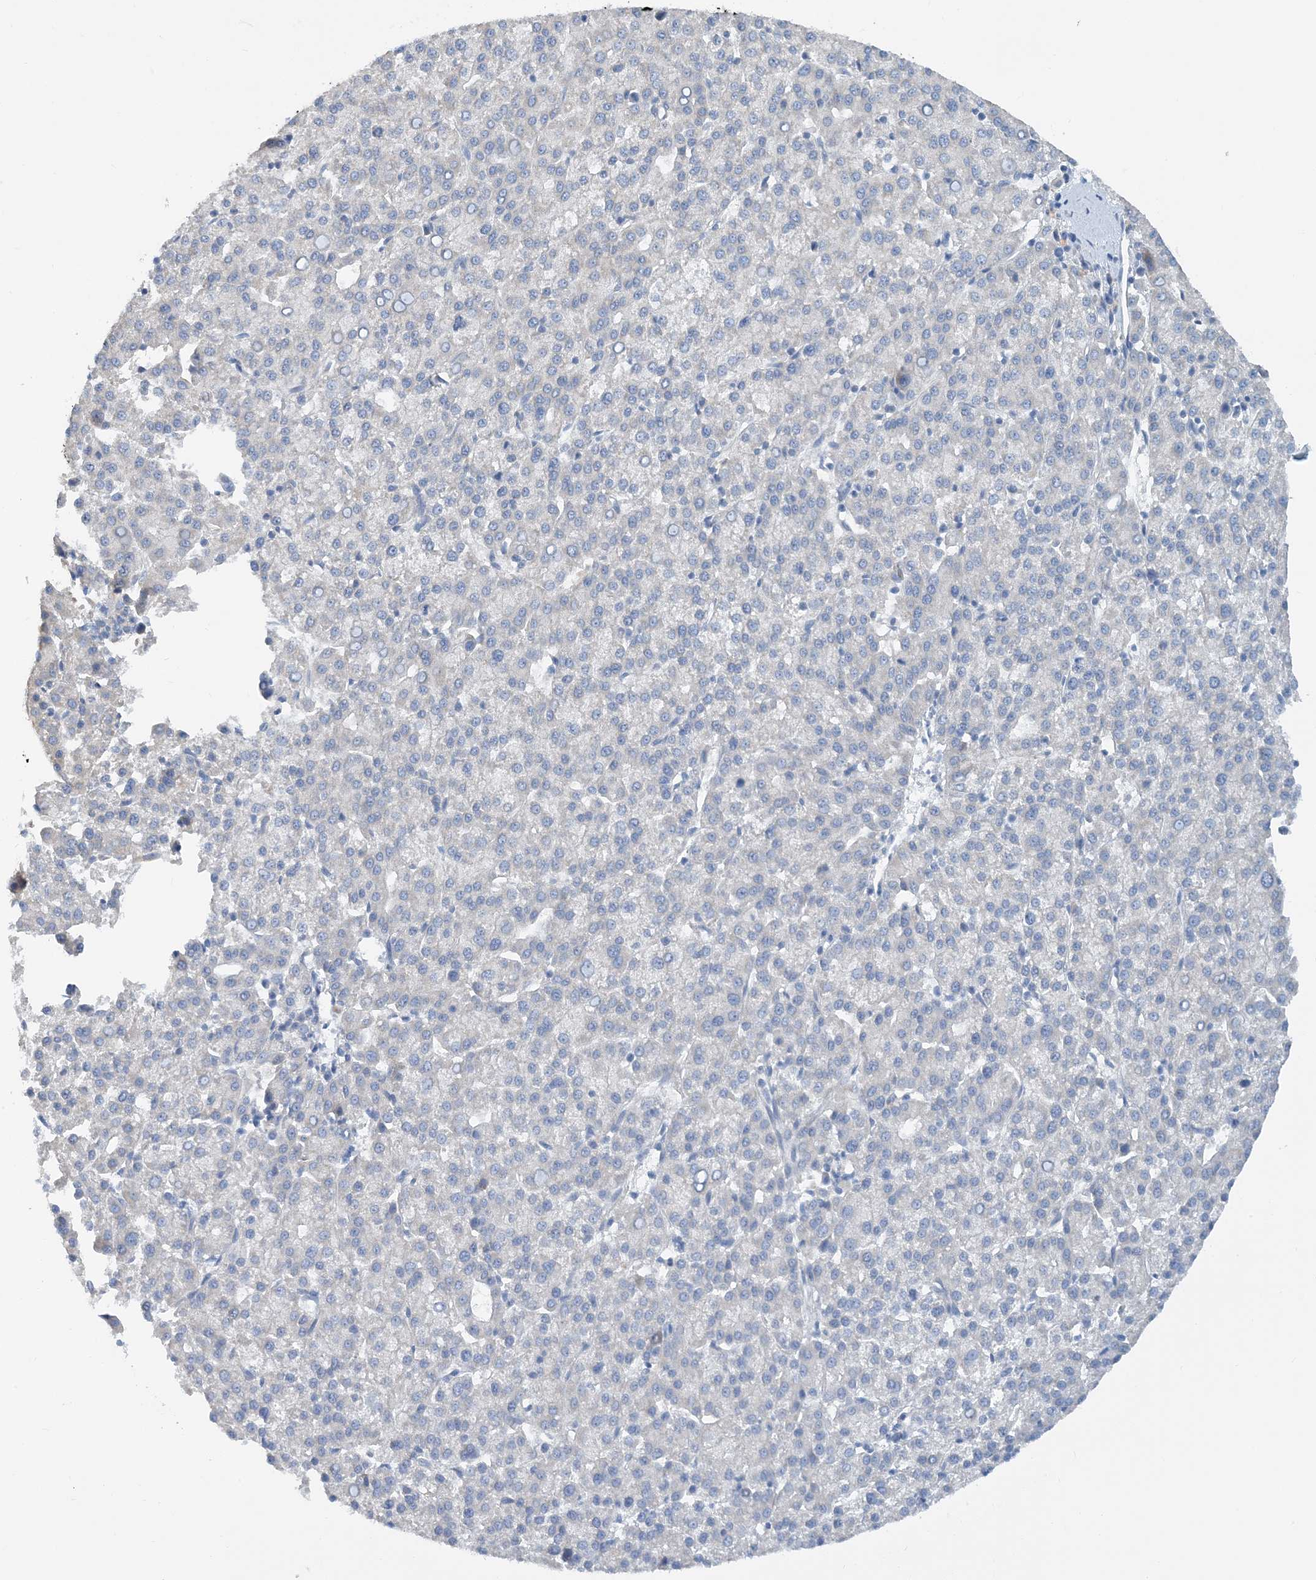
{"staining": {"intensity": "negative", "quantity": "none", "location": "none"}, "tissue": "liver cancer", "cell_type": "Tumor cells", "image_type": "cancer", "snomed": [{"axis": "morphology", "description": "Carcinoma, Hepatocellular, NOS"}, {"axis": "topography", "description": "Liver"}], "caption": "IHC of human liver cancer displays no positivity in tumor cells.", "gene": "ZCCHC18", "patient": {"sex": "female", "age": 58}}